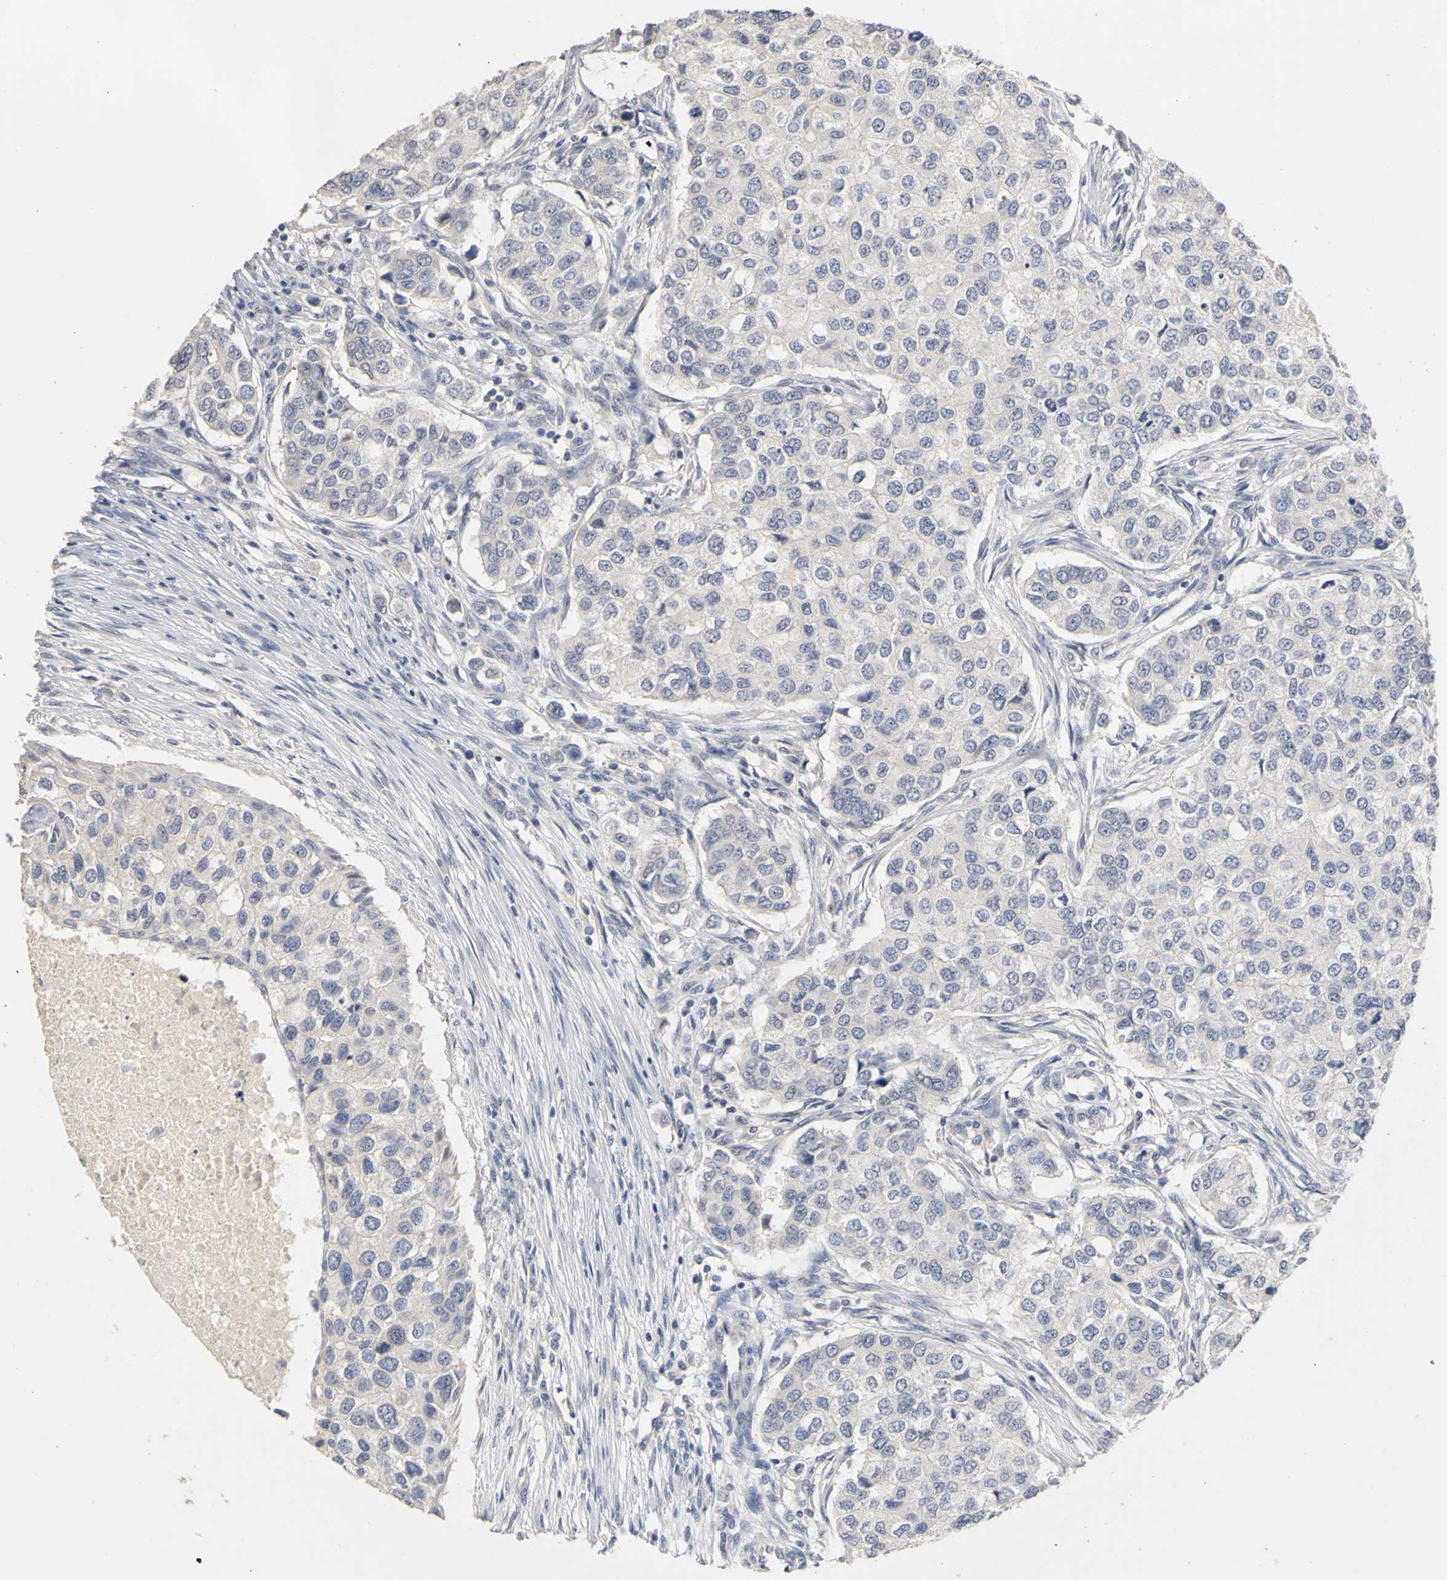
{"staining": {"intensity": "negative", "quantity": "none", "location": "none"}, "tissue": "breast cancer", "cell_type": "Tumor cells", "image_type": "cancer", "snomed": [{"axis": "morphology", "description": "Normal tissue, NOS"}, {"axis": "morphology", "description": "Duct carcinoma"}, {"axis": "topography", "description": "Breast"}], "caption": "Micrograph shows no significant protein staining in tumor cells of breast cancer.", "gene": "PGR", "patient": {"sex": "female", "age": 49}}